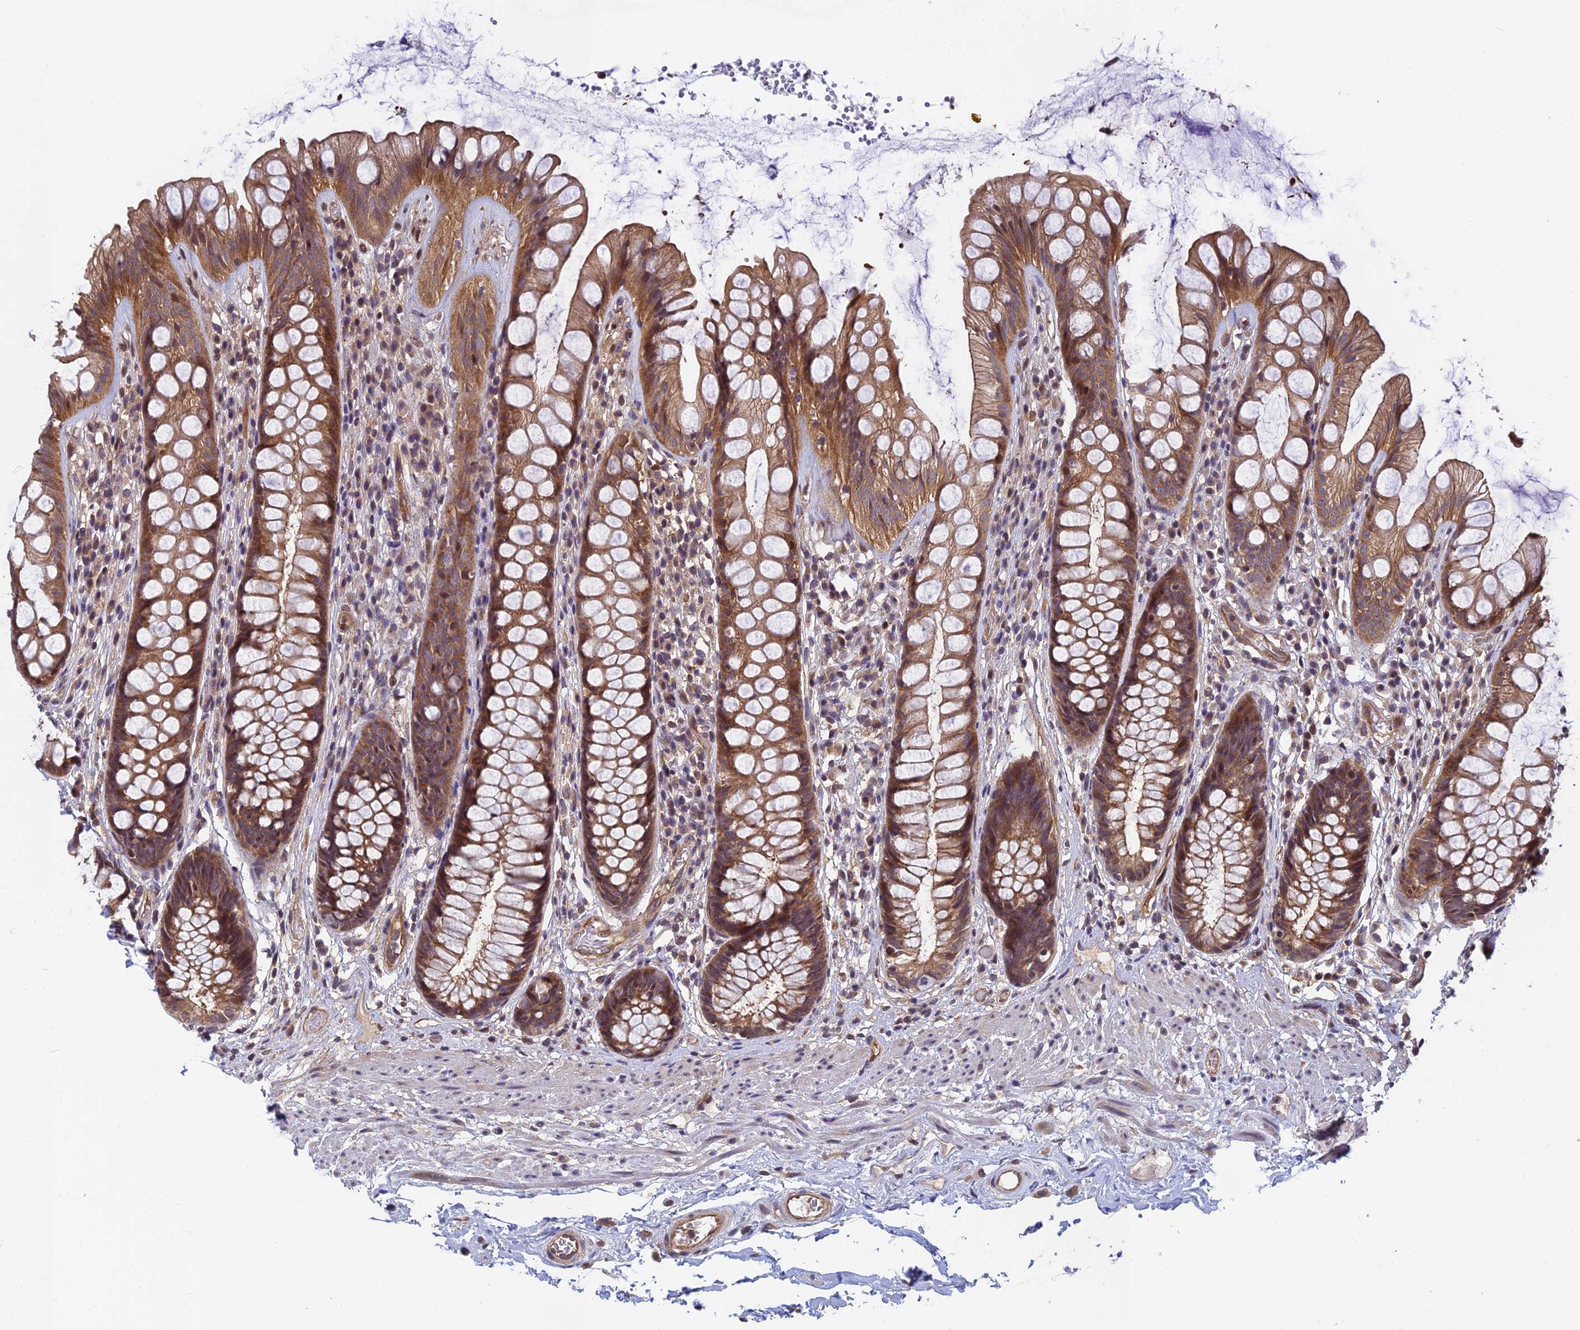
{"staining": {"intensity": "moderate", "quantity": ">75%", "location": "cytoplasmic/membranous"}, "tissue": "rectum", "cell_type": "Glandular cells", "image_type": "normal", "snomed": [{"axis": "morphology", "description": "Normal tissue, NOS"}, {"axis": "topography", "description": "Rectum"}], "caption": "Brown immunohistochemical staining in benign human rectum reveals moderate cytoplasmic/membranous positivity in approximately >75% of glandular cells.", "gene": "PIKFYVE", "patient": {"sex": "male", "age": 74}}